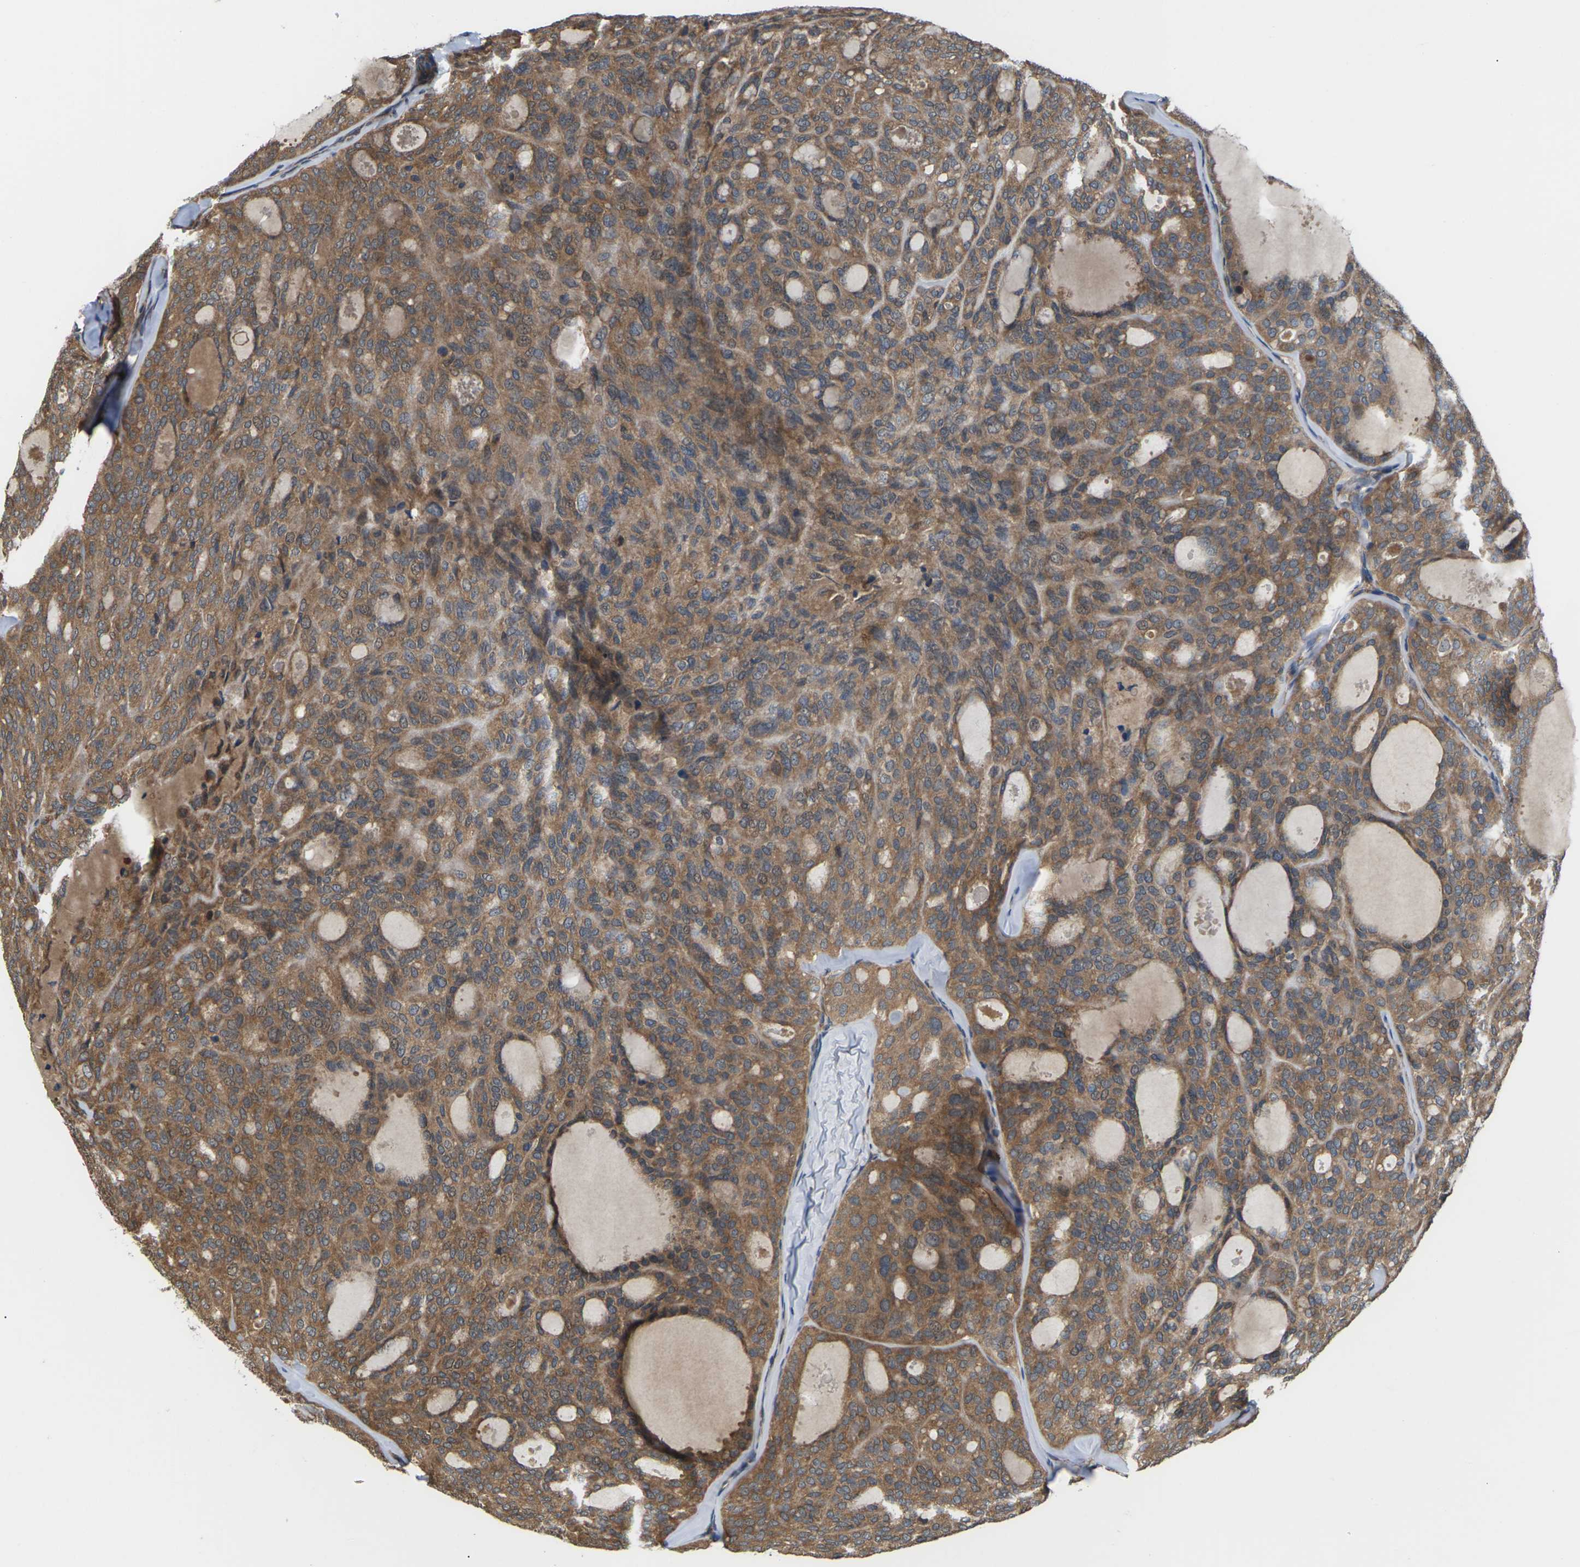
{"staining": {"intensity": "moderate", "quantity": ">75%", "location": "cytoplasmic/membranous"}, "tissue": "thyroid cancer", "cell_type": "Tumor cells", "image_type": "cancer", "snomed": [{"axis": "morphology", "description": "Follicular adenoma carcinoma, NOS"}, {"axis": "topography", "description": "Thyroid gland"}], "caption": "A brown stain shows moderate cytoplasmic/membranous positivity of a protein in thyroid cancer tumor cells.", "gene": "NRAS", "patient": {"sex": "male", "age": 75}}